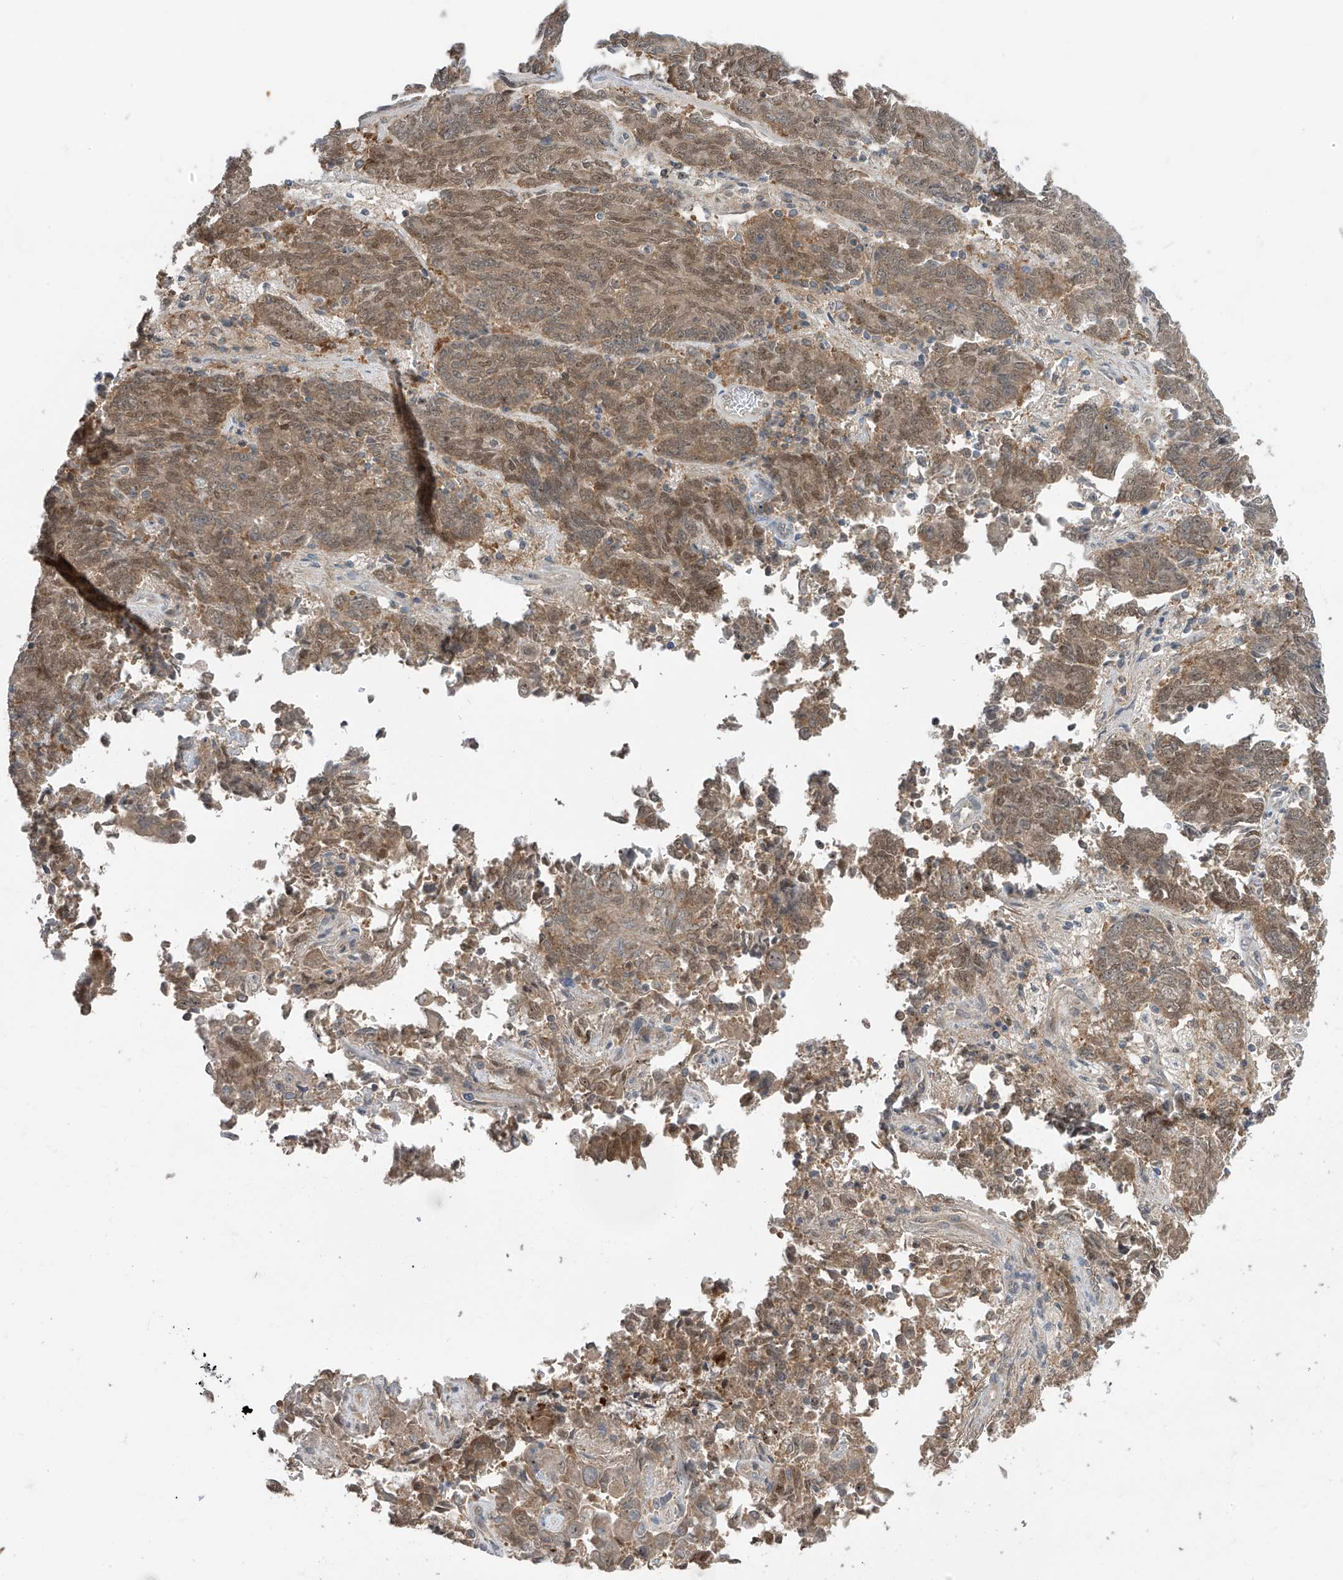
{"staining": {"intensity": "moderate", "quantity": ">75%", "location": "cytoplasmic/membranous,nuclear"}, "tissue": "endometrial cancer", "cell_type": "Tumor cells", "image_type": "cancer", "snomed": [{"axis": "morphology", "description": "Adenocarcinoma, NOS"}, {"axis": "topography", "description": "Endometrium"}], "caption": "Immunohistochemistry of human endometrial cancer shows medium levels of moderate cytoplasmic/membranous and nuclear expression in about >75% of tumor cells.", "gene": "TTC38", "patient": {"sex": "female", "age": 80}}